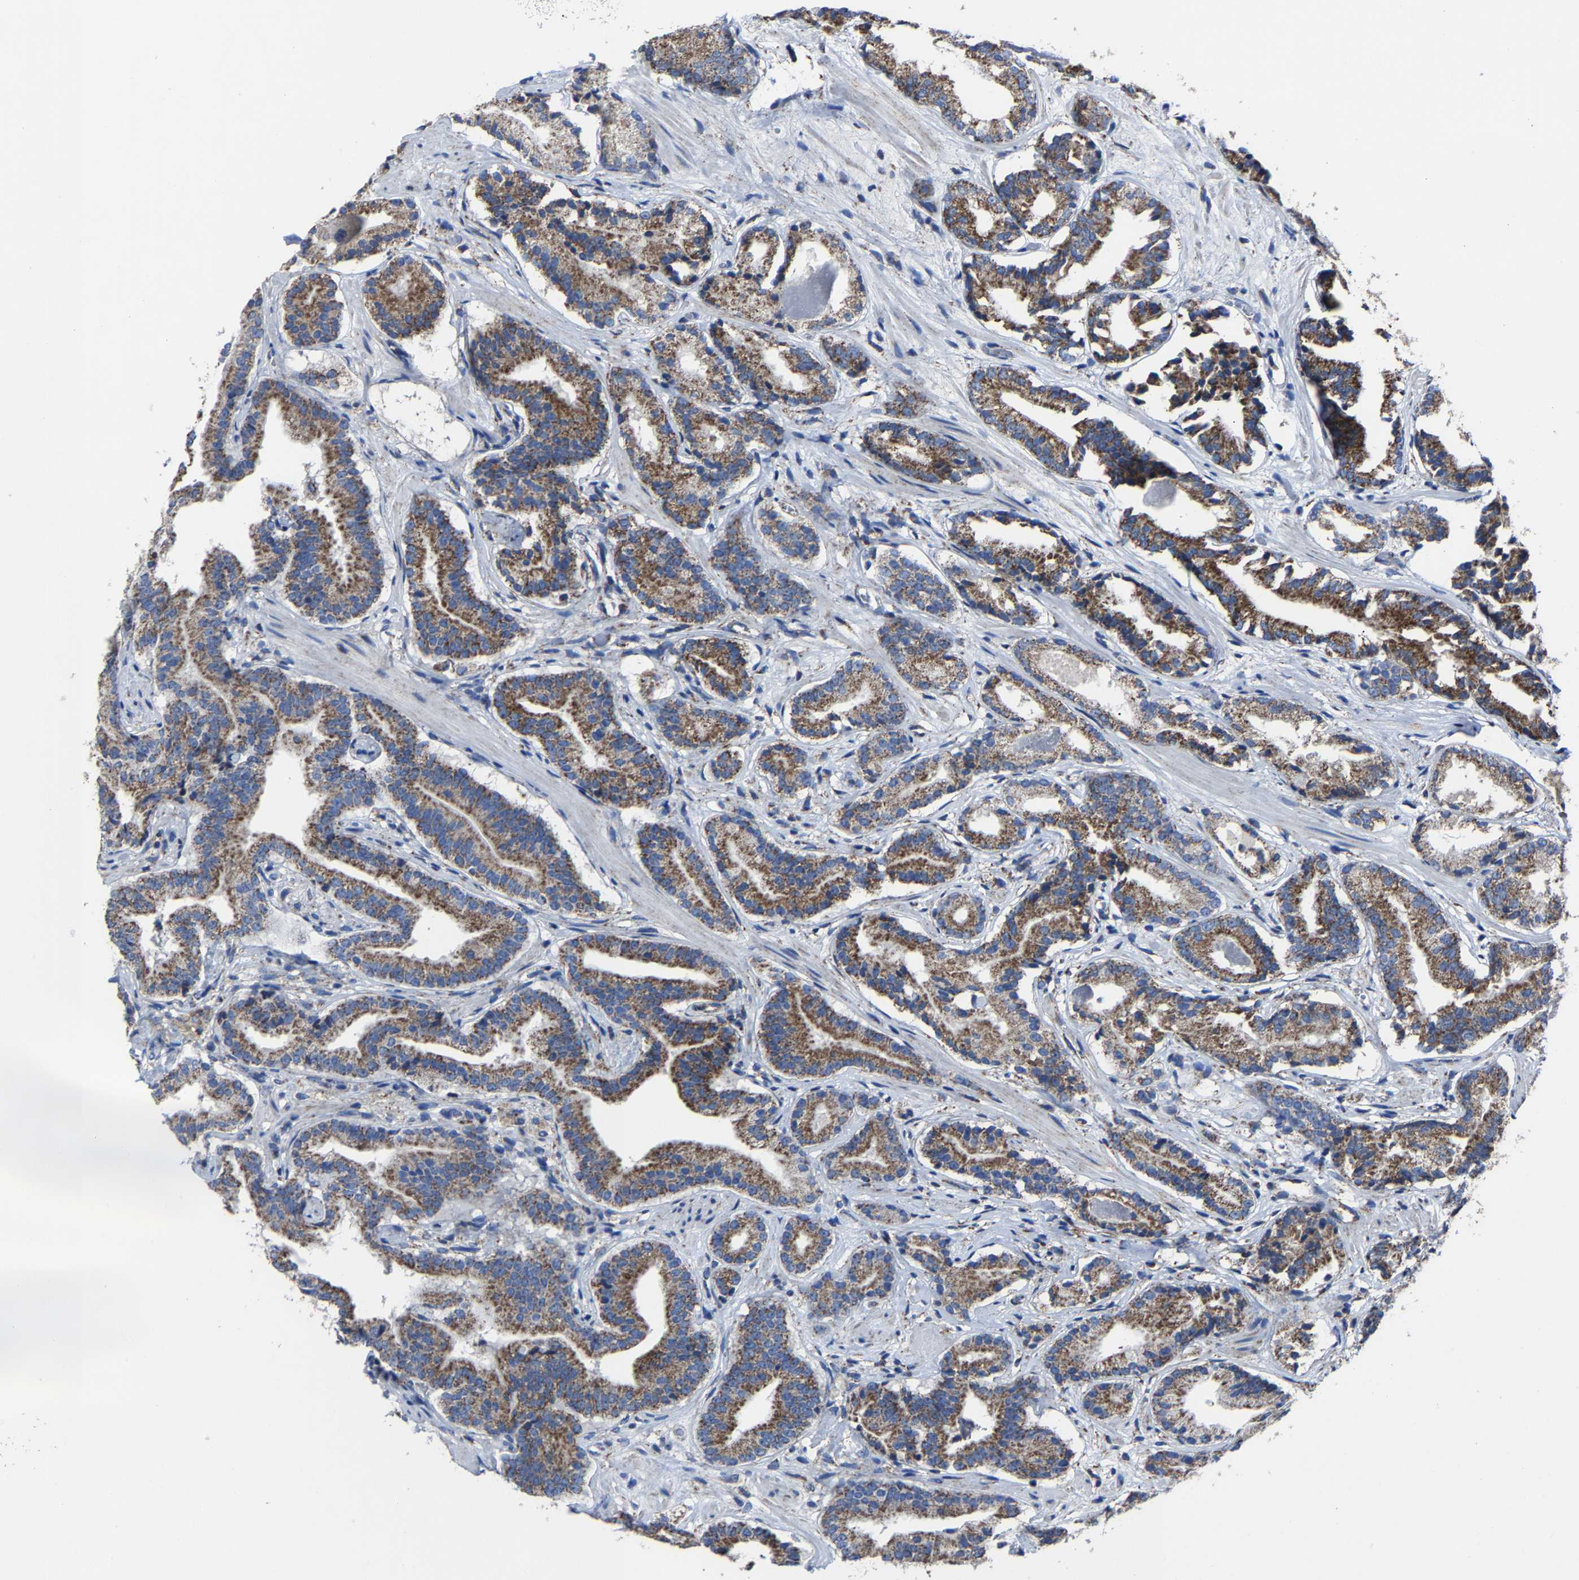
{"staining": {"intensity": "moderate", "quantity": ">75%", "location": "cytoplasmic/membranous"}, "tissue": "prostate cancer", "cell_type": "Tumor cells", "image_type": "cancer", "snomed": [{"axis": "morphology", "description": "Adenocarcinoma, Low grade"}, {"axis": "topography", "description": "Prostate"}], "caption": "A brown stain labels moderate cytoplasmic/membranous staining of a protein in prostate adenocarcinoma (low-grade) tumor cells.", "gene": "NDUFV3", "patient": {"sex": "male", "age": 51}}